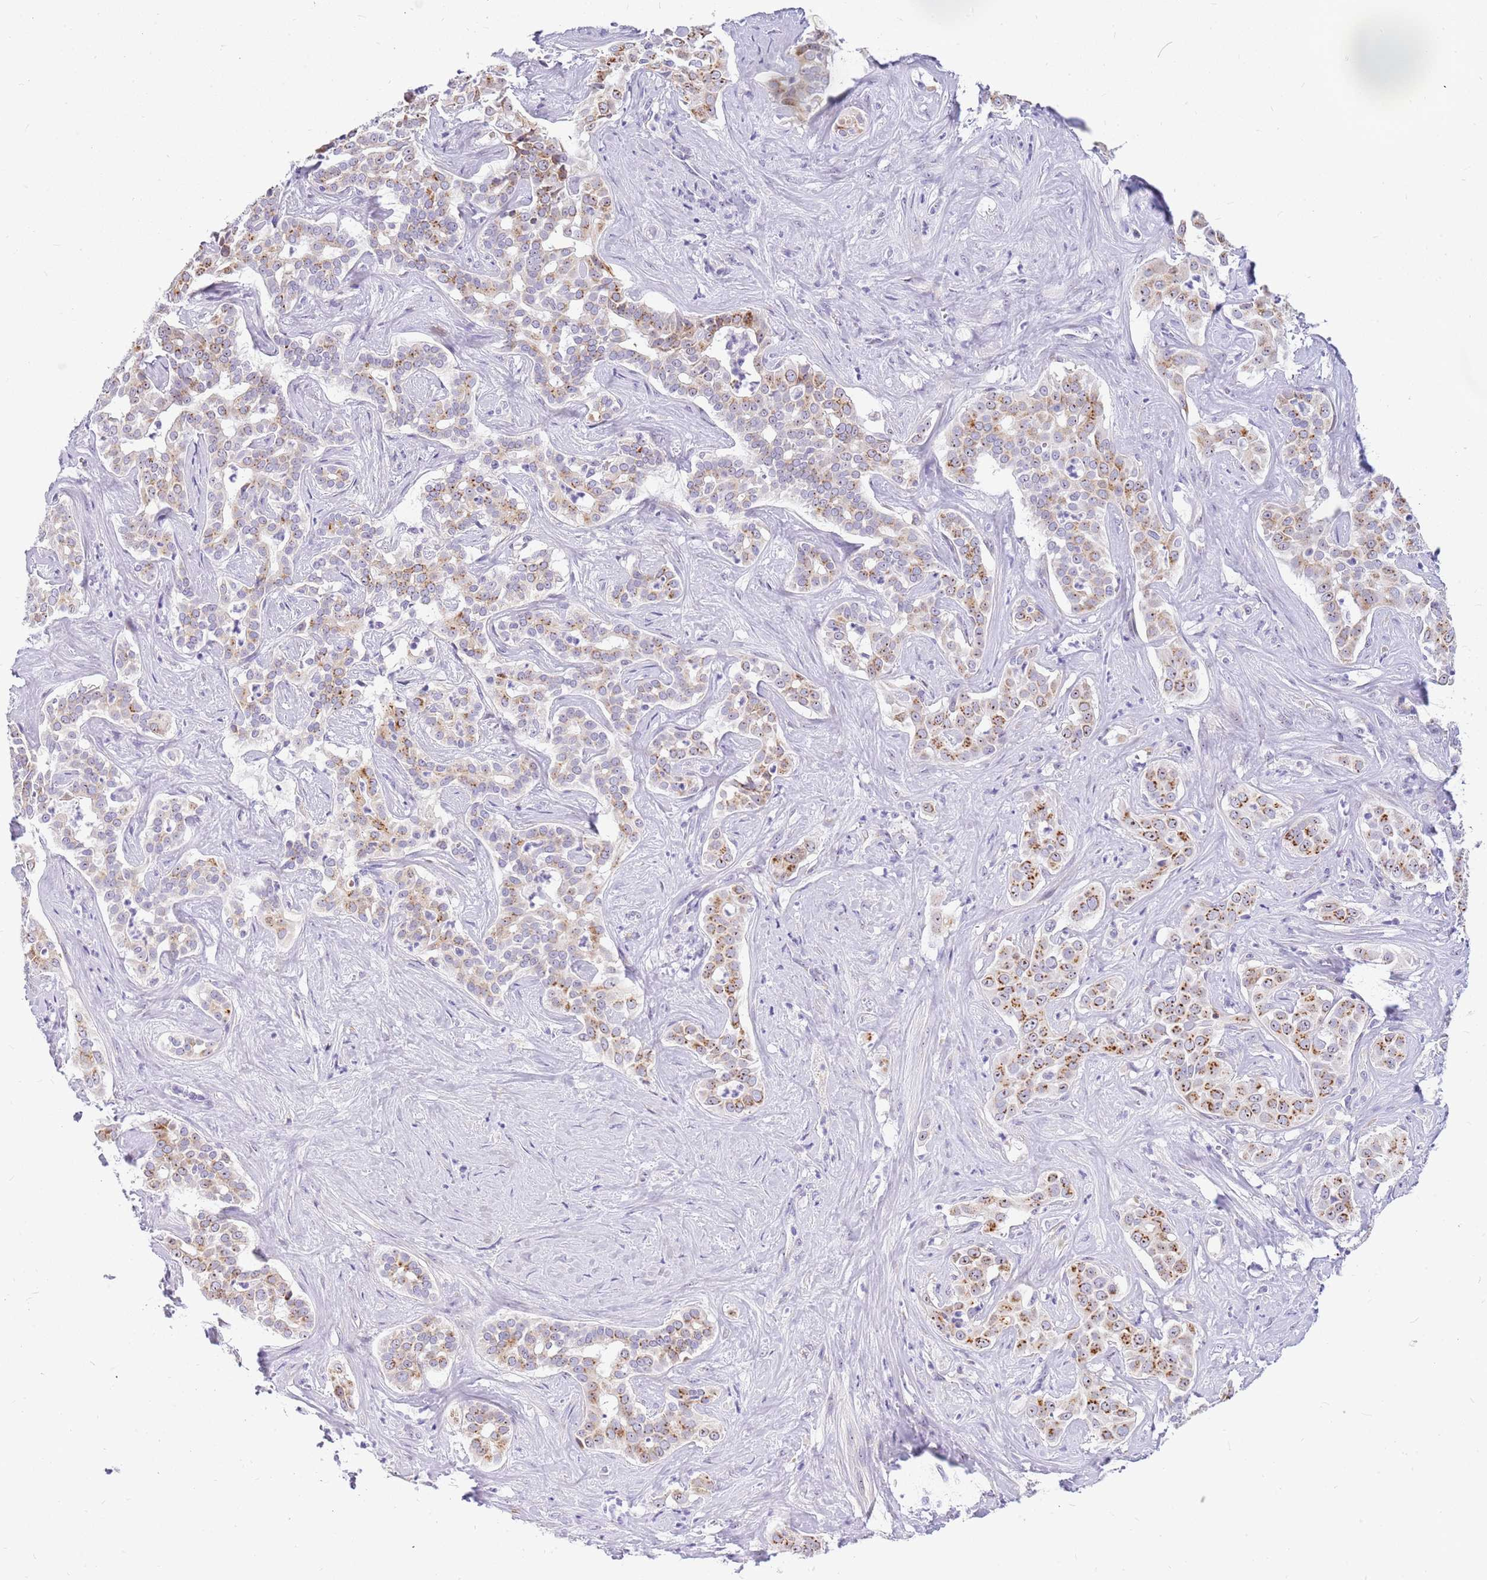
{"staining": {"intensity": "moderate", "quantity": ">75%", "location": "cytoplasmic/membranous"}, "tissue": "liver cancer", "cell_type": "Tumor cells", "image_type": "cancer", "snomed": [{"axis": "morphology", "description": "Cholangiocarcinoma"}, {"axis": "topography", "description": "Liver"}], "caption": "Immunohistochemical staining of liver cholangiocarcinoma shows moderate cytoplasmic/membranous protein positivity in approximately >75% of tumor cells. (DAB IHC, brown staining for protein, blue staining for nuclei).", "gene": "DNAJA3", "patient": {"sex": "male", "age": 67}}